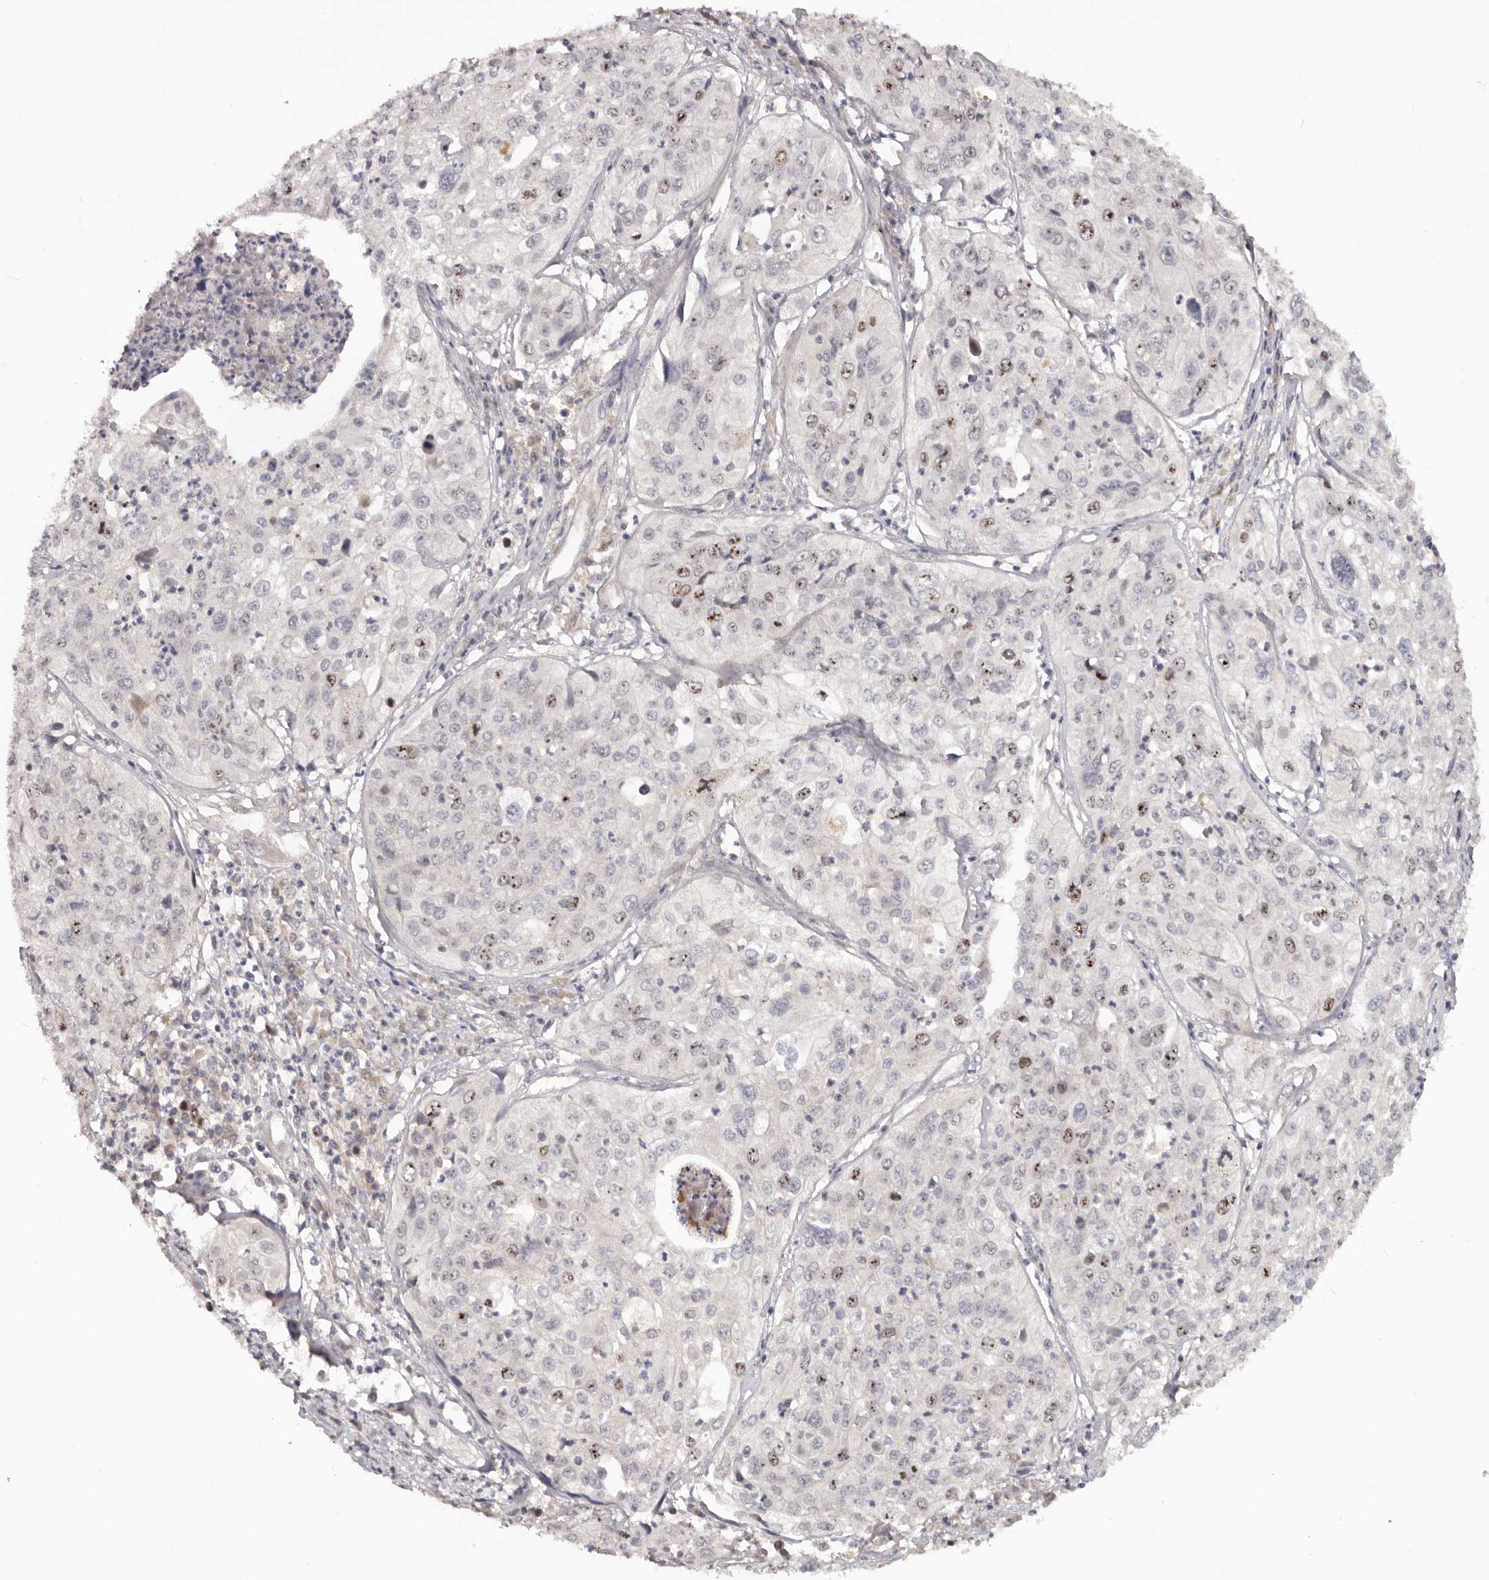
{"staining": {"intensity": "moderate", "quantity": "<25%", "location": "nuclear"}, "tissue": "cervical cancer", "cell_type": "Tumor cells", "image_type": "cancer", "snomed": [{"axis": "morphology", "description": "Squamous cell carcinoma, NOS"}, {"axis": "topography", "description": "Cervix"}], "caption": "Immunohistochemical staining of human cervical squamous cell carcinoma shows low levels of moderate nuclear expression in approximately <25% of tumor cells. (brown staining indicates protein expression, while blue staining denotes nuclei).", "gene": "CCDC190", "patient": {"sex": "female", "age": 31}}